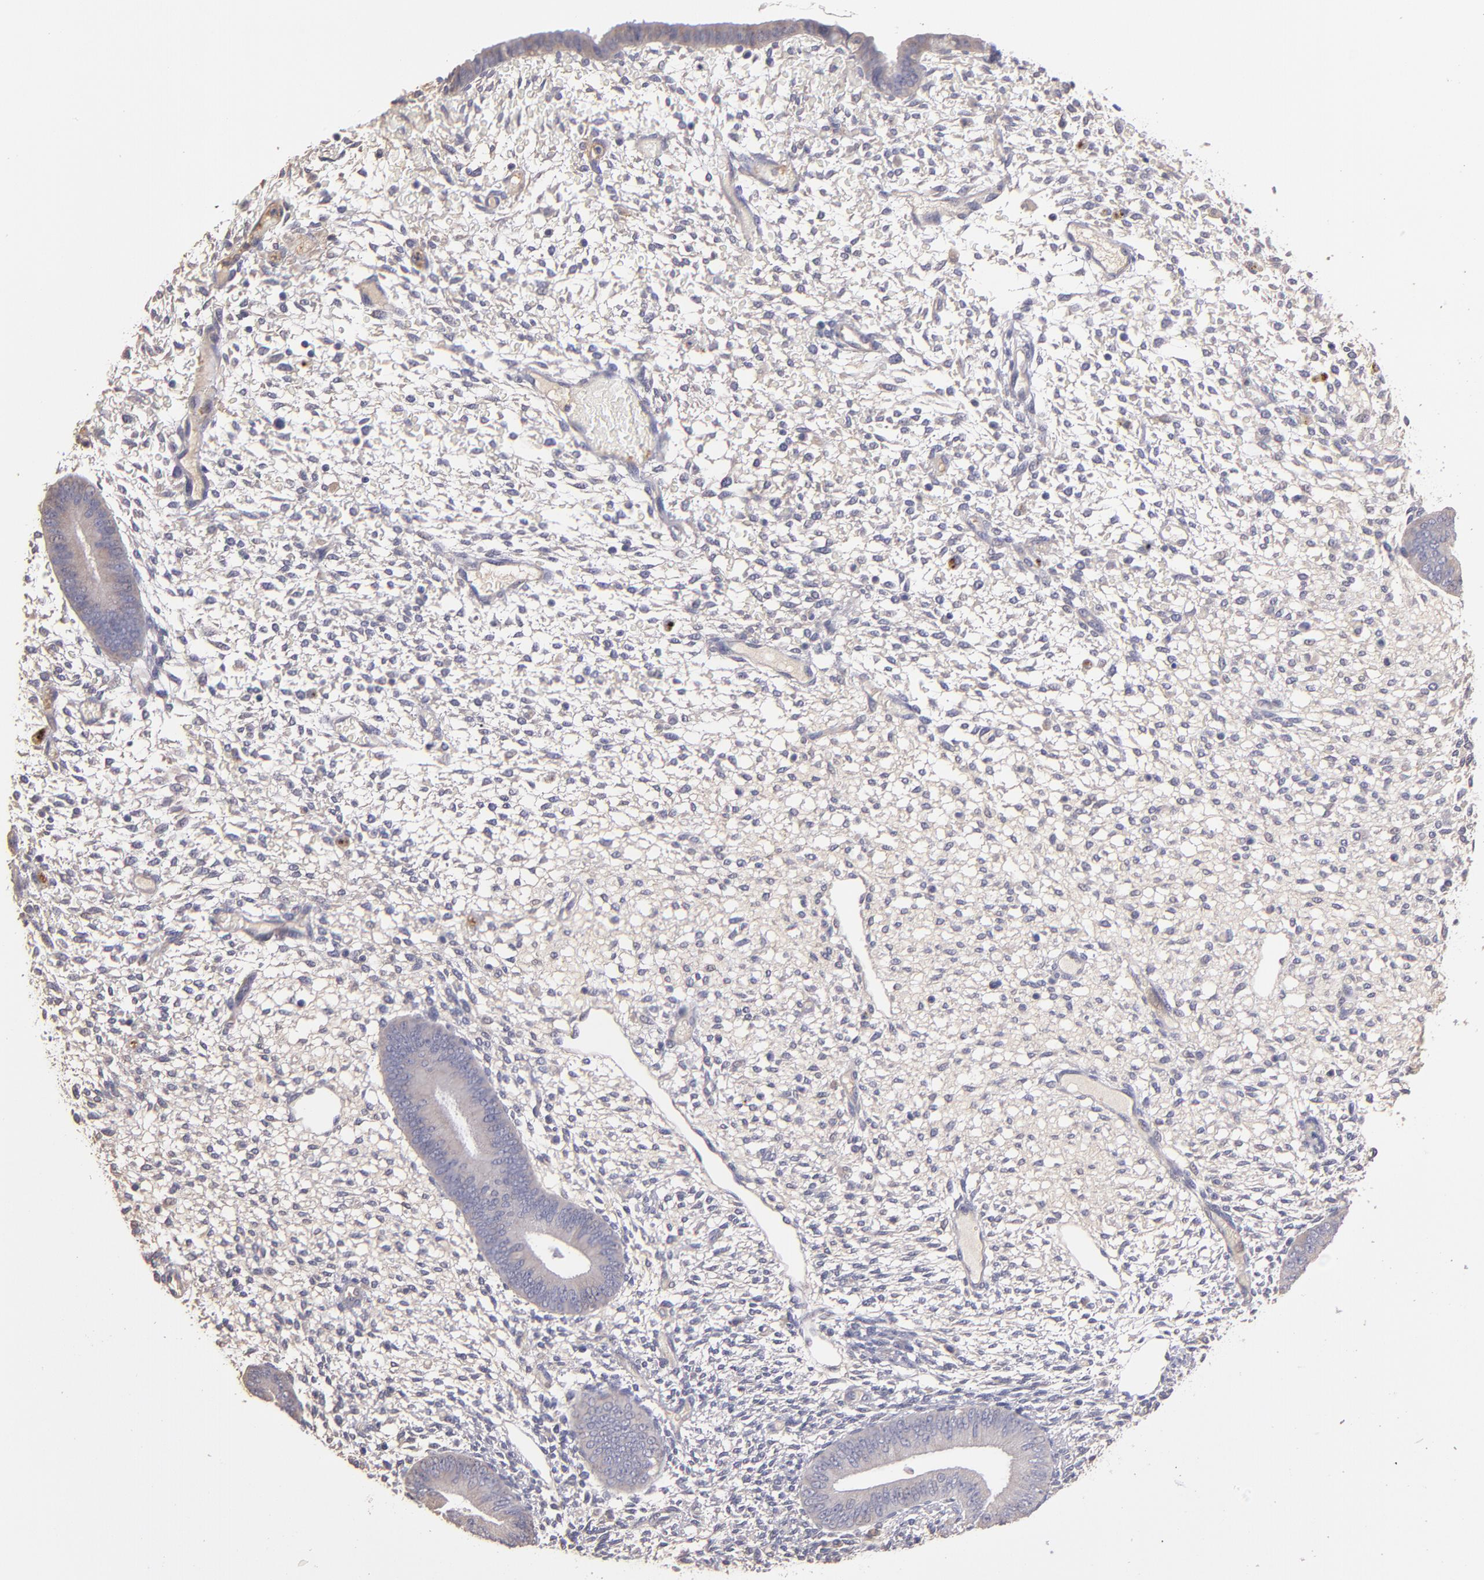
{"staining": {"intensity": "negative", "quantity": "none", "location": "none"}, "tissue": "endometrium", "cell_type": "Cells in endometrial stroma", "image_type": "normal", "snomed": [{"axis": "morphology", "description": "Normal tissue, NOS"}, {"axis": "topography", "description": "Endometrium"}], "caption": "A high-resolution photomicrograph shows IHC staining of unremarkable endometrium, which shows no significant staining in cells in endometrial stroma. Brightfield microscopy of immunohistochemistry stained with DAB (3,3'-diaminobenzidine) (brown) and hematoxylin (blue), captured at high magnification.", "gene": "GNAZ", "patient": {"sex": "female", "age": 42}}